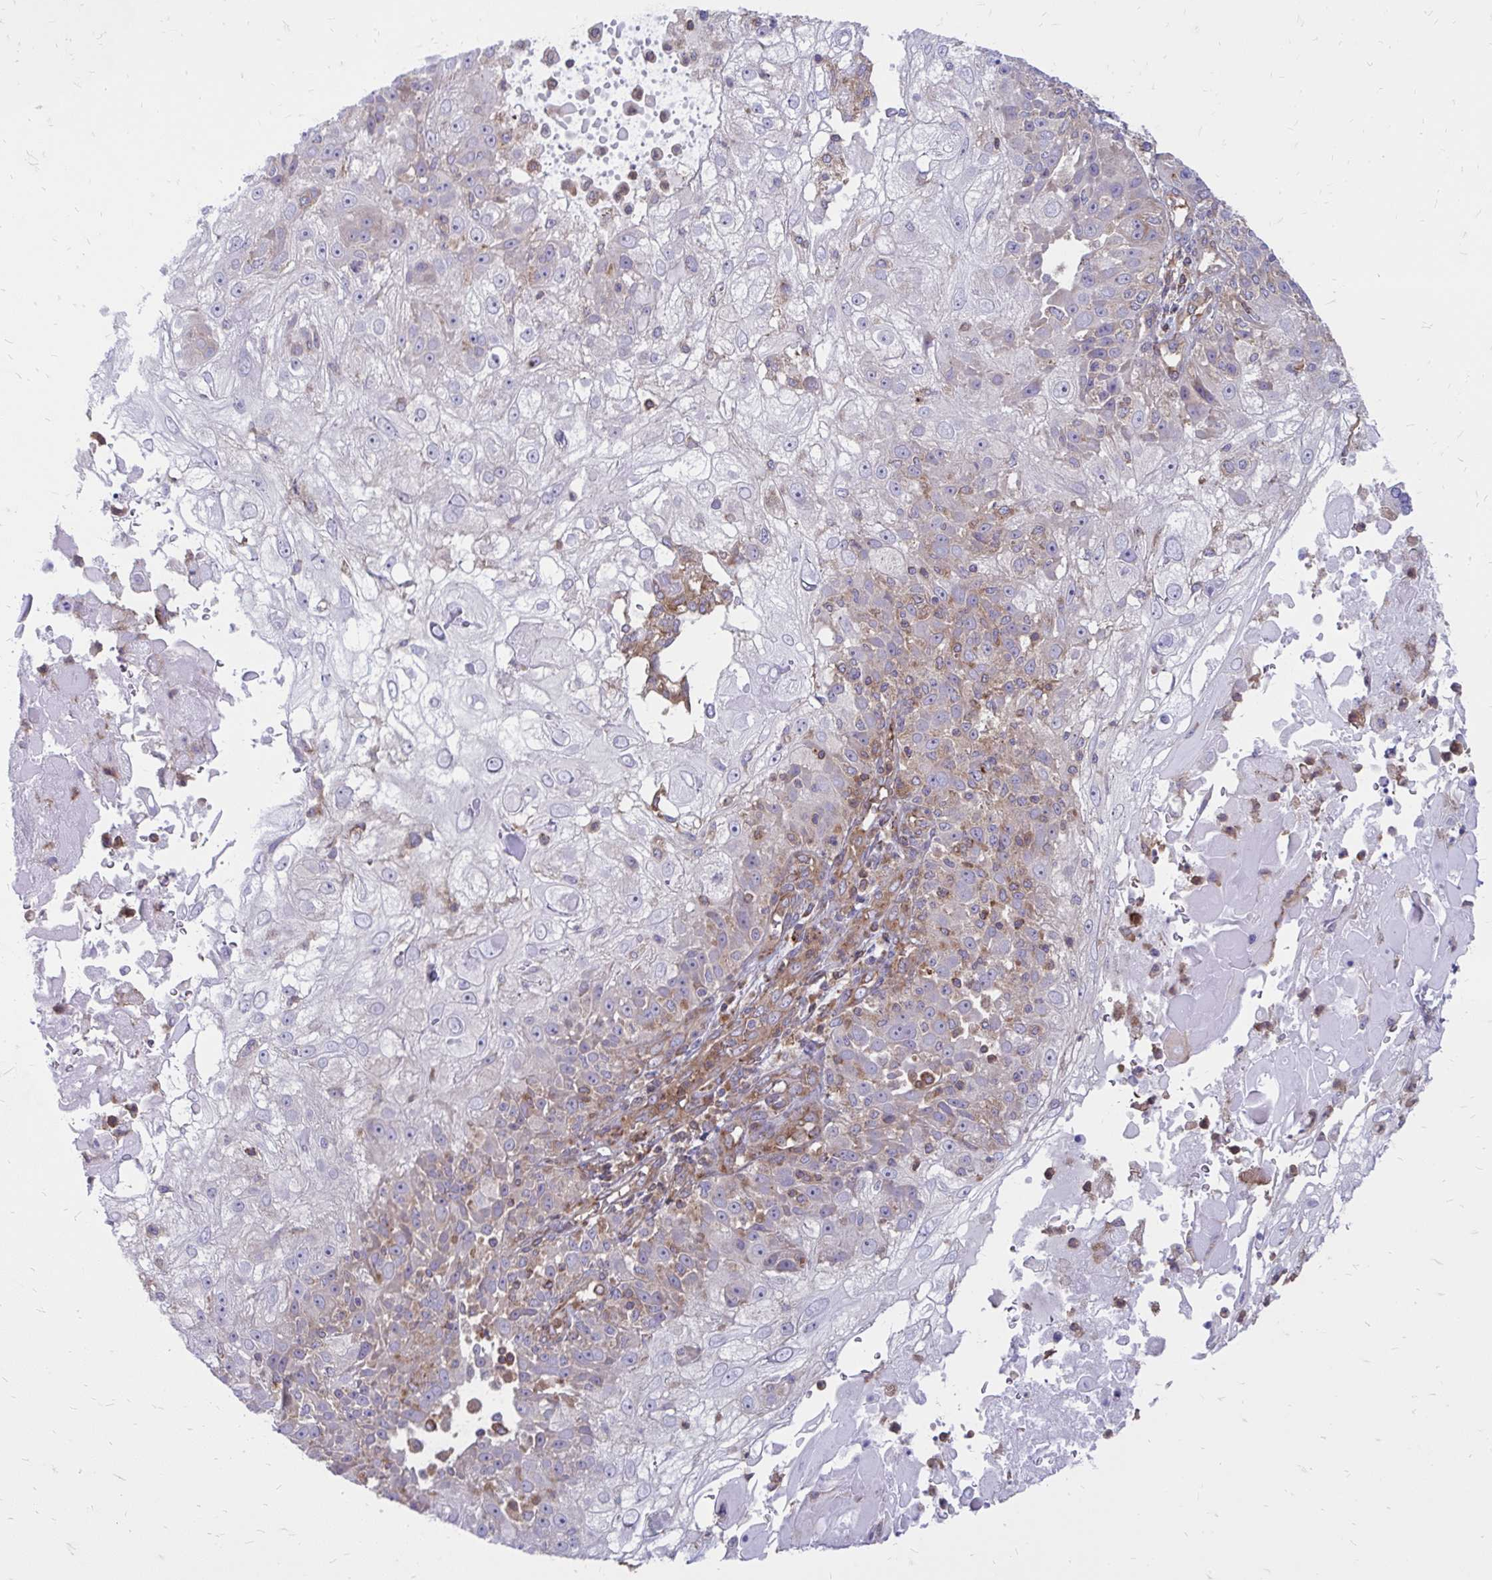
{"staining": {"intensity": "weak", "quantity": "<25%", "location": "cytoplasmic/membranous"}, "tissue": "skin cancer", "cell_type": "Tumor cells", "image_type": "cancer", "snomed": [{"axis": "morphology", "description": "Normal tissue, NOS"}, {"axis": "morphology", "description": "Squamous cell carcinoma, NOS"}, {"axis": "topography", "description": "Skin"}], "caption": "Tumor cells are negative for protein expression in human squamous cell carcinoma (skin). (Stains: DAB (3,3'-diaminobenzidine) IHC with hematoxylin counter stain, Microscopy: brightfield microscopy at high magnification).", "gene": "ASAP1", "patient": {"sex": "female", "age": 83}}